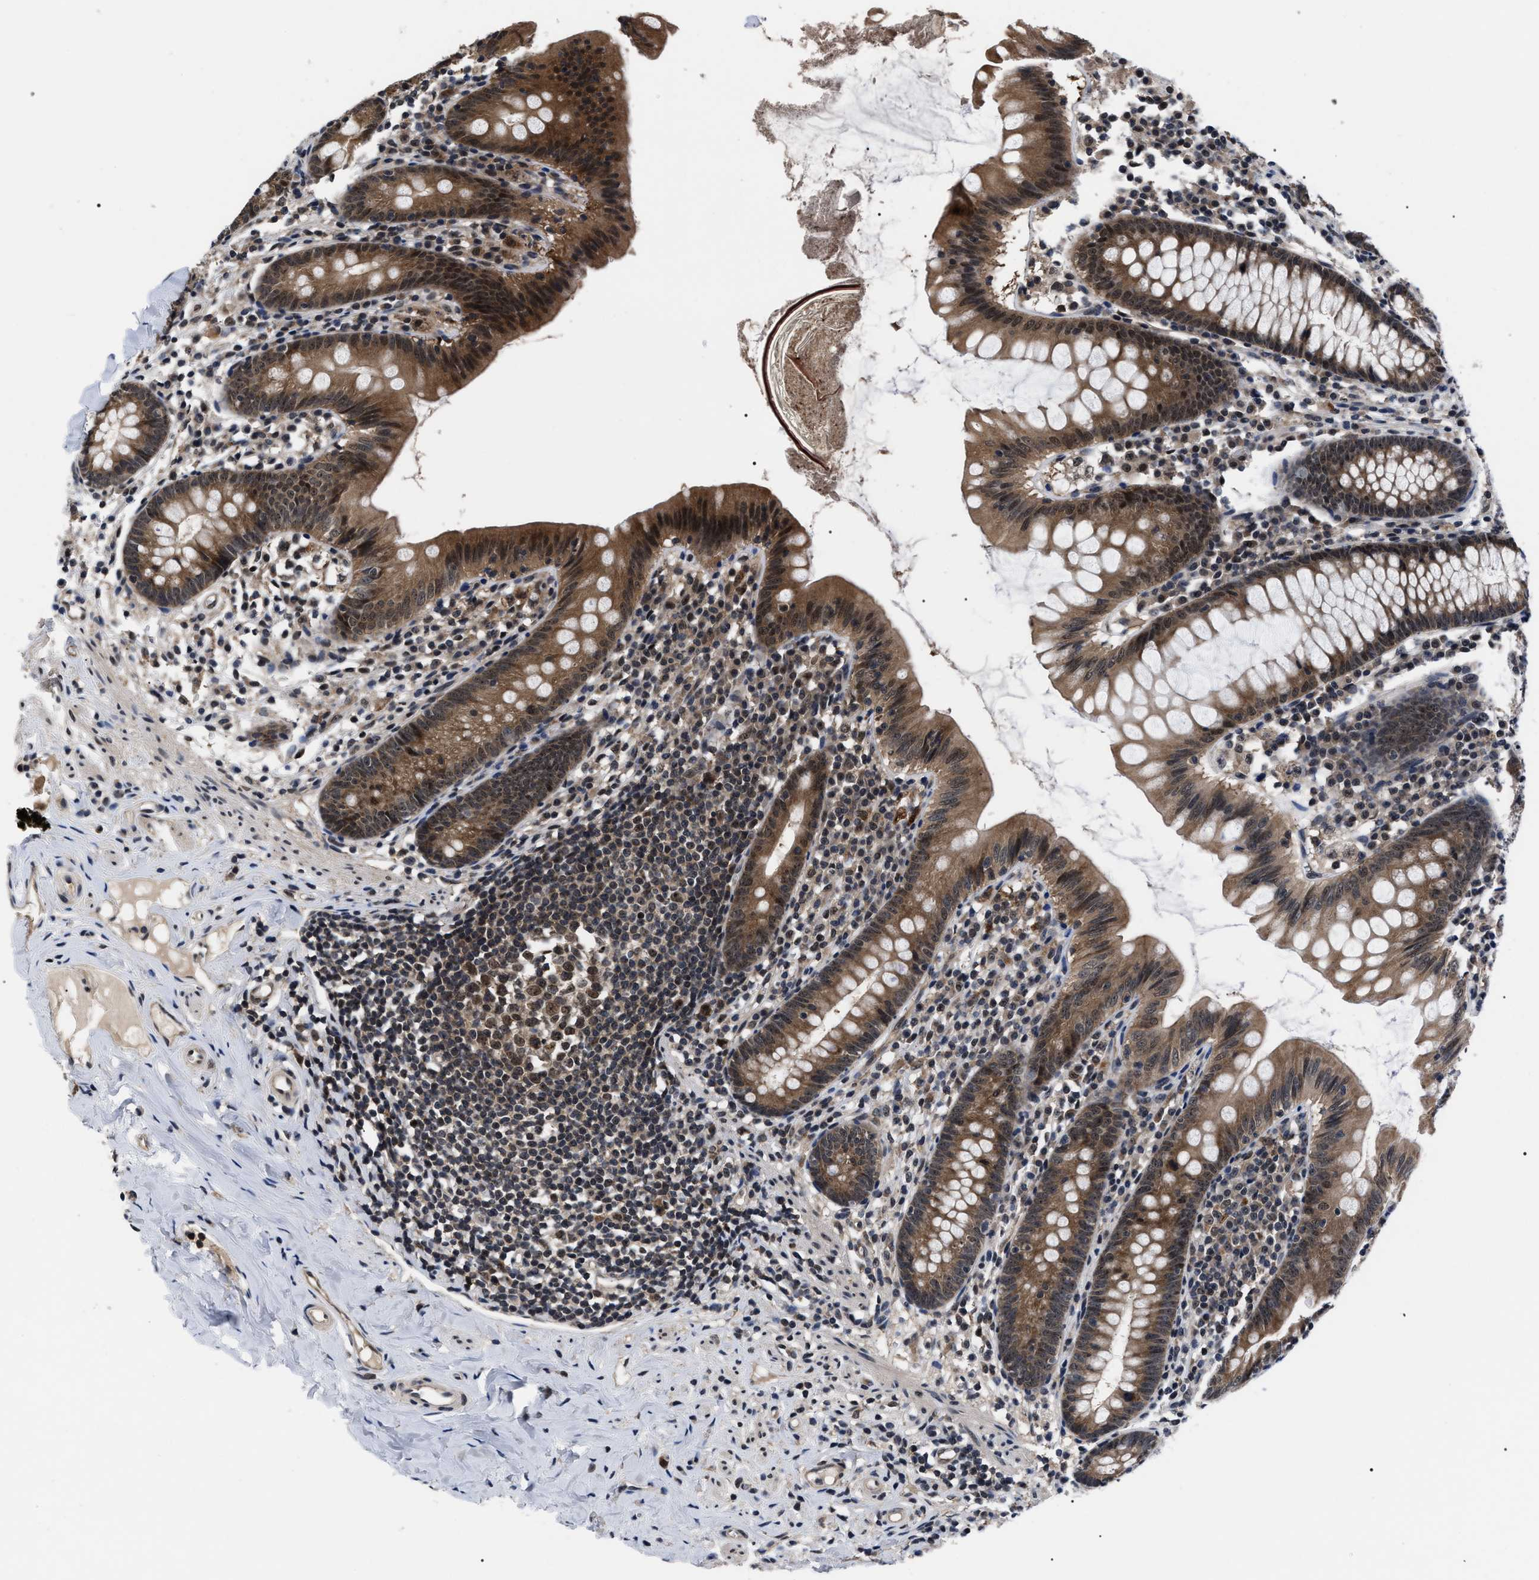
{"staining": {"intensity": "moderate", "quantity": ">75%", "location": "cytoplasmic/membranous,nuclear"}, "tissue": "appendix", "cell_type": "Glandular cells", "image_type": "normal", "snomed": [{"axis": "morphology", "description": "Normal tissue, NOS"}, {"axis": "topography", "description": "Appendix"}], "caption": "Glandular cells show medium levels of moderate cytoplasmic/membranous,nuclear expression in approximately >75% of cells in benign appendix.", "gene": "CSNK2A1", "patient": {"sex": "male", "age": 52}}